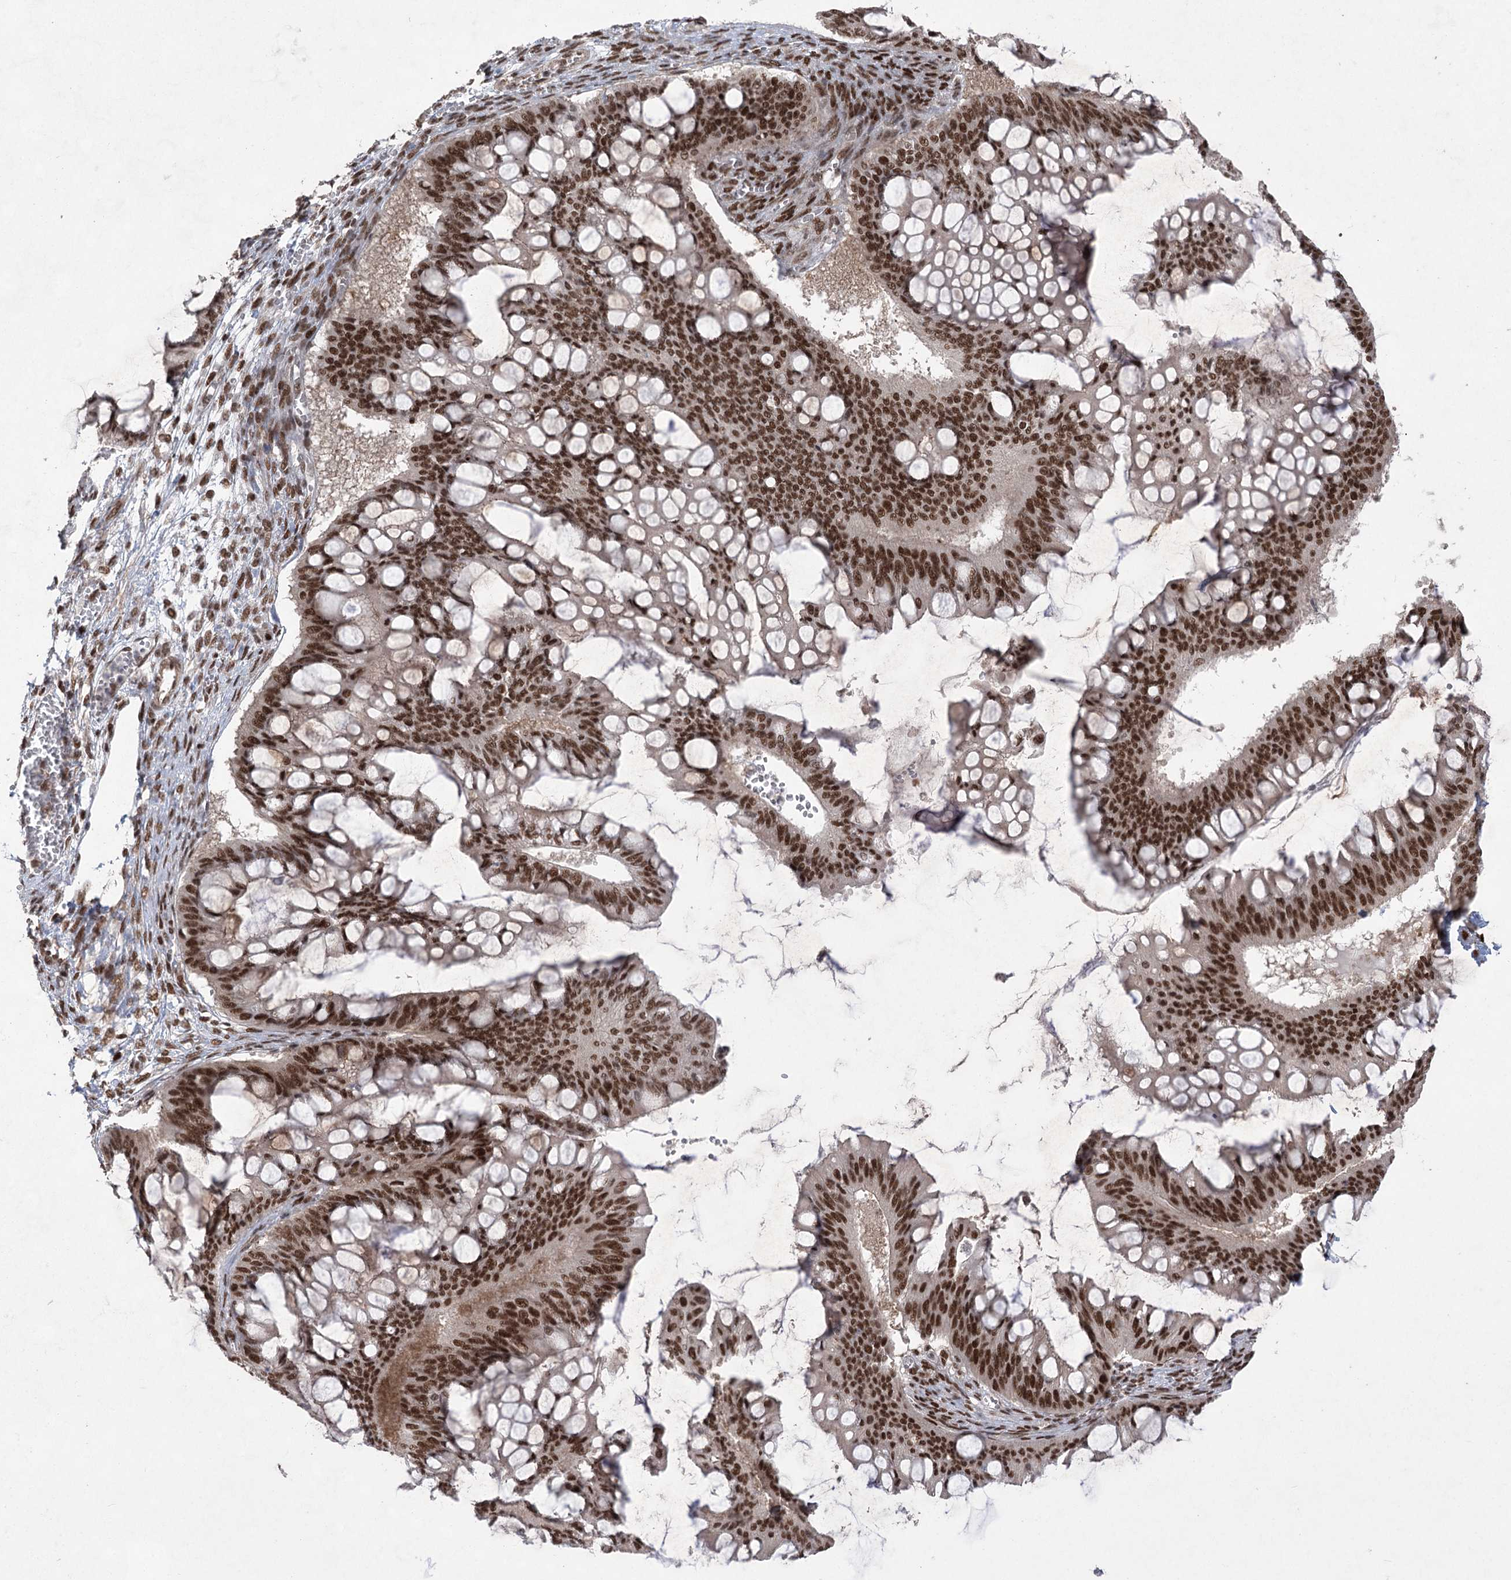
{"staining": {"intensity": "strong", "quantity": ">75%", "location": "nuclear"}, "tissue": "ovarian cancer", "cell_type": "Tumor cells", "image_type": "cancer", "snomed": [{"axis": "morphology", "description": "Cystadenocarcinoma, mucinous, NOS"}, {"axis": "topography", "description": "Ovary"}], "caption": "Immunohistochemical staining of human ovarian mucinous cystadenocarcinoma reveals high levels of strong nuclear staining in about >75% of tumor cells.", "gene": "ZCCHC8", "patient": {"sex": "female", "age": 73}}